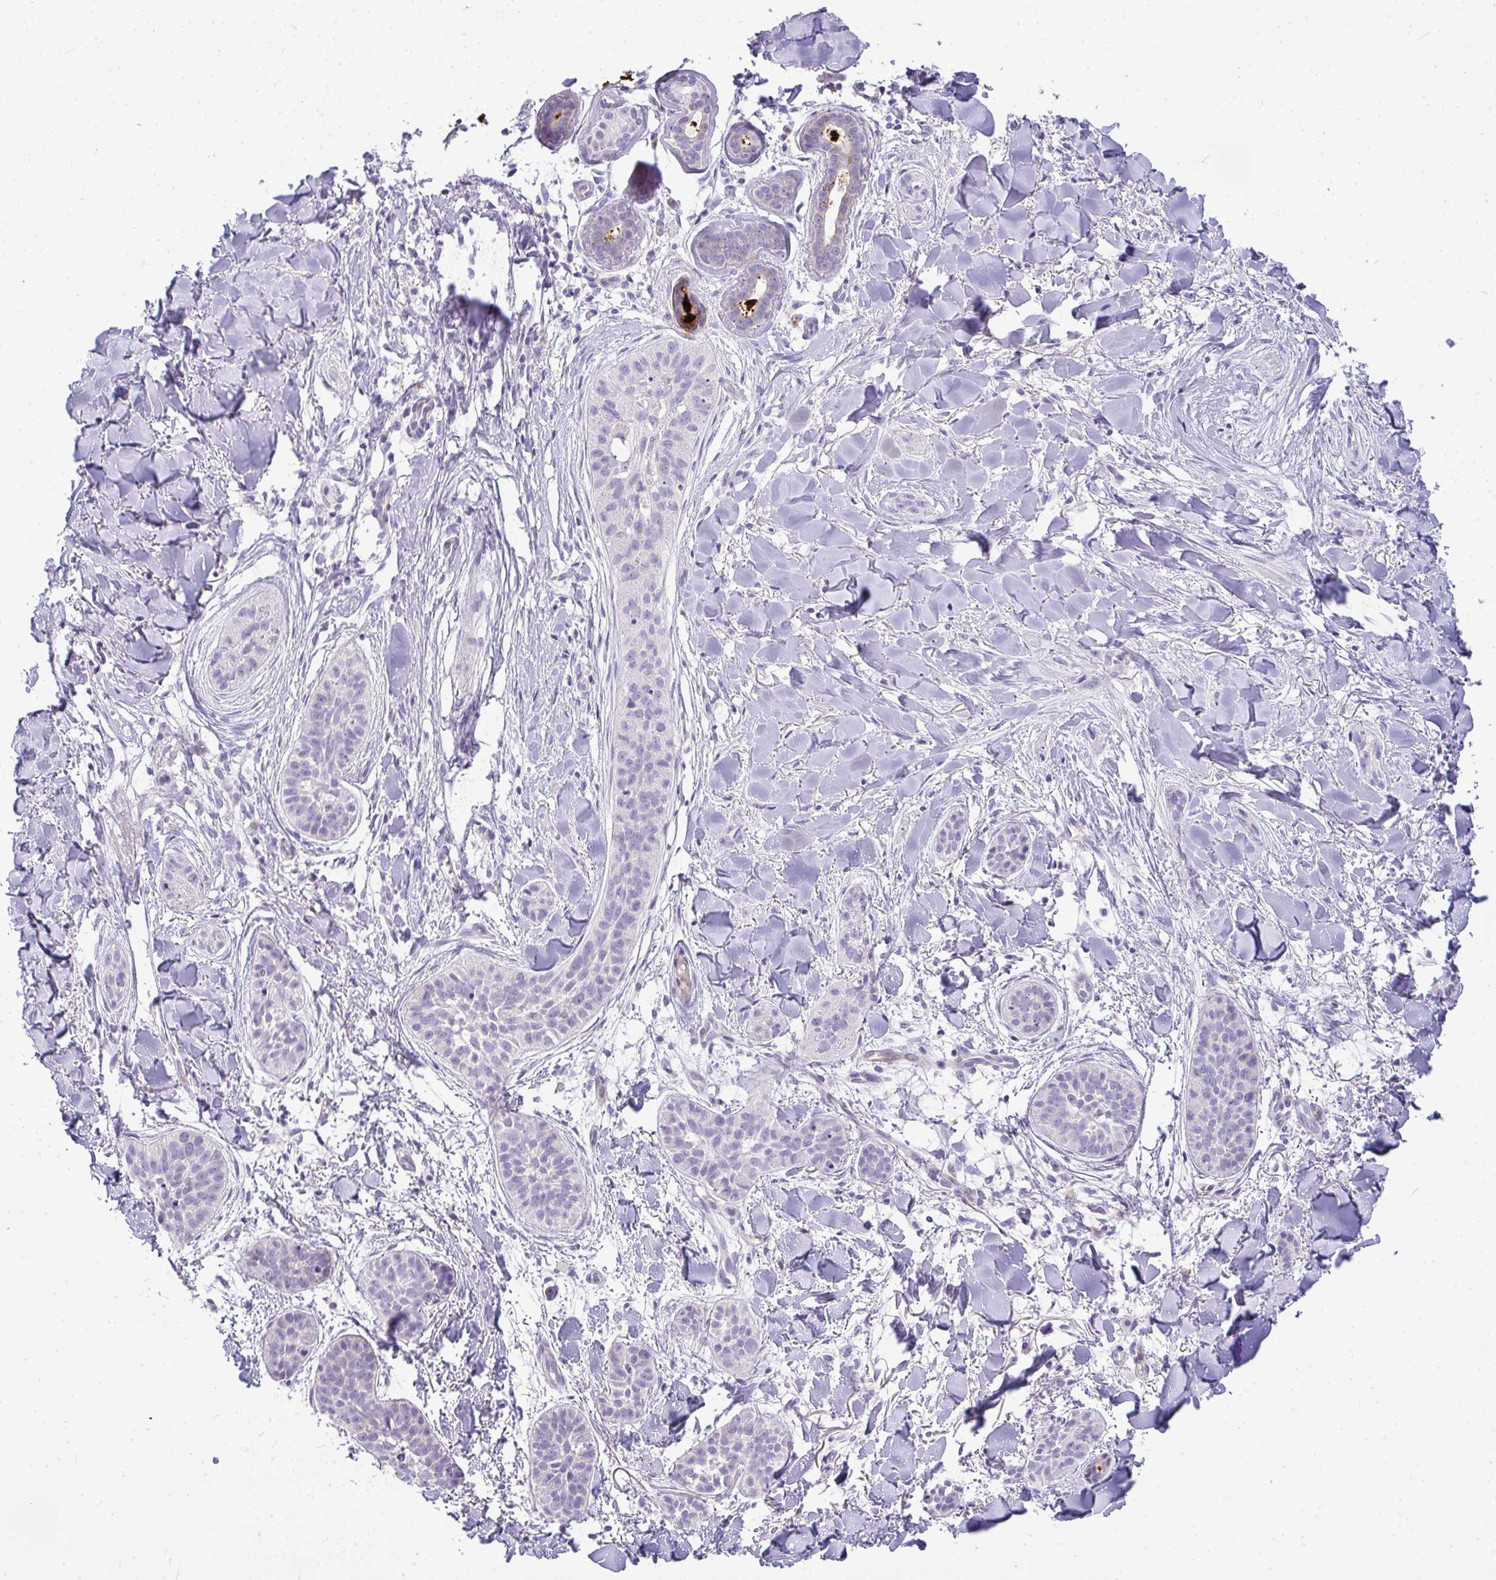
{"staining": {"intensity": "negative", "quantity": "none", "location": "none"}, "tissue": "skin cancer", "cell_type": "Tumor cells", "image_type": "cancer", "snomed": [{"axis": "morphology", "description": "Basal cell carcinoma"}, {"axis": "topography", "description": "Skin"}], "caption": "DAB immunohistochemical staining of human skin cancer (basal cell carcinoma) demonstrates no significant positivity in tumor cells.", "gene": "LIPE", "patient": {"sex": "male", "age": 52}}